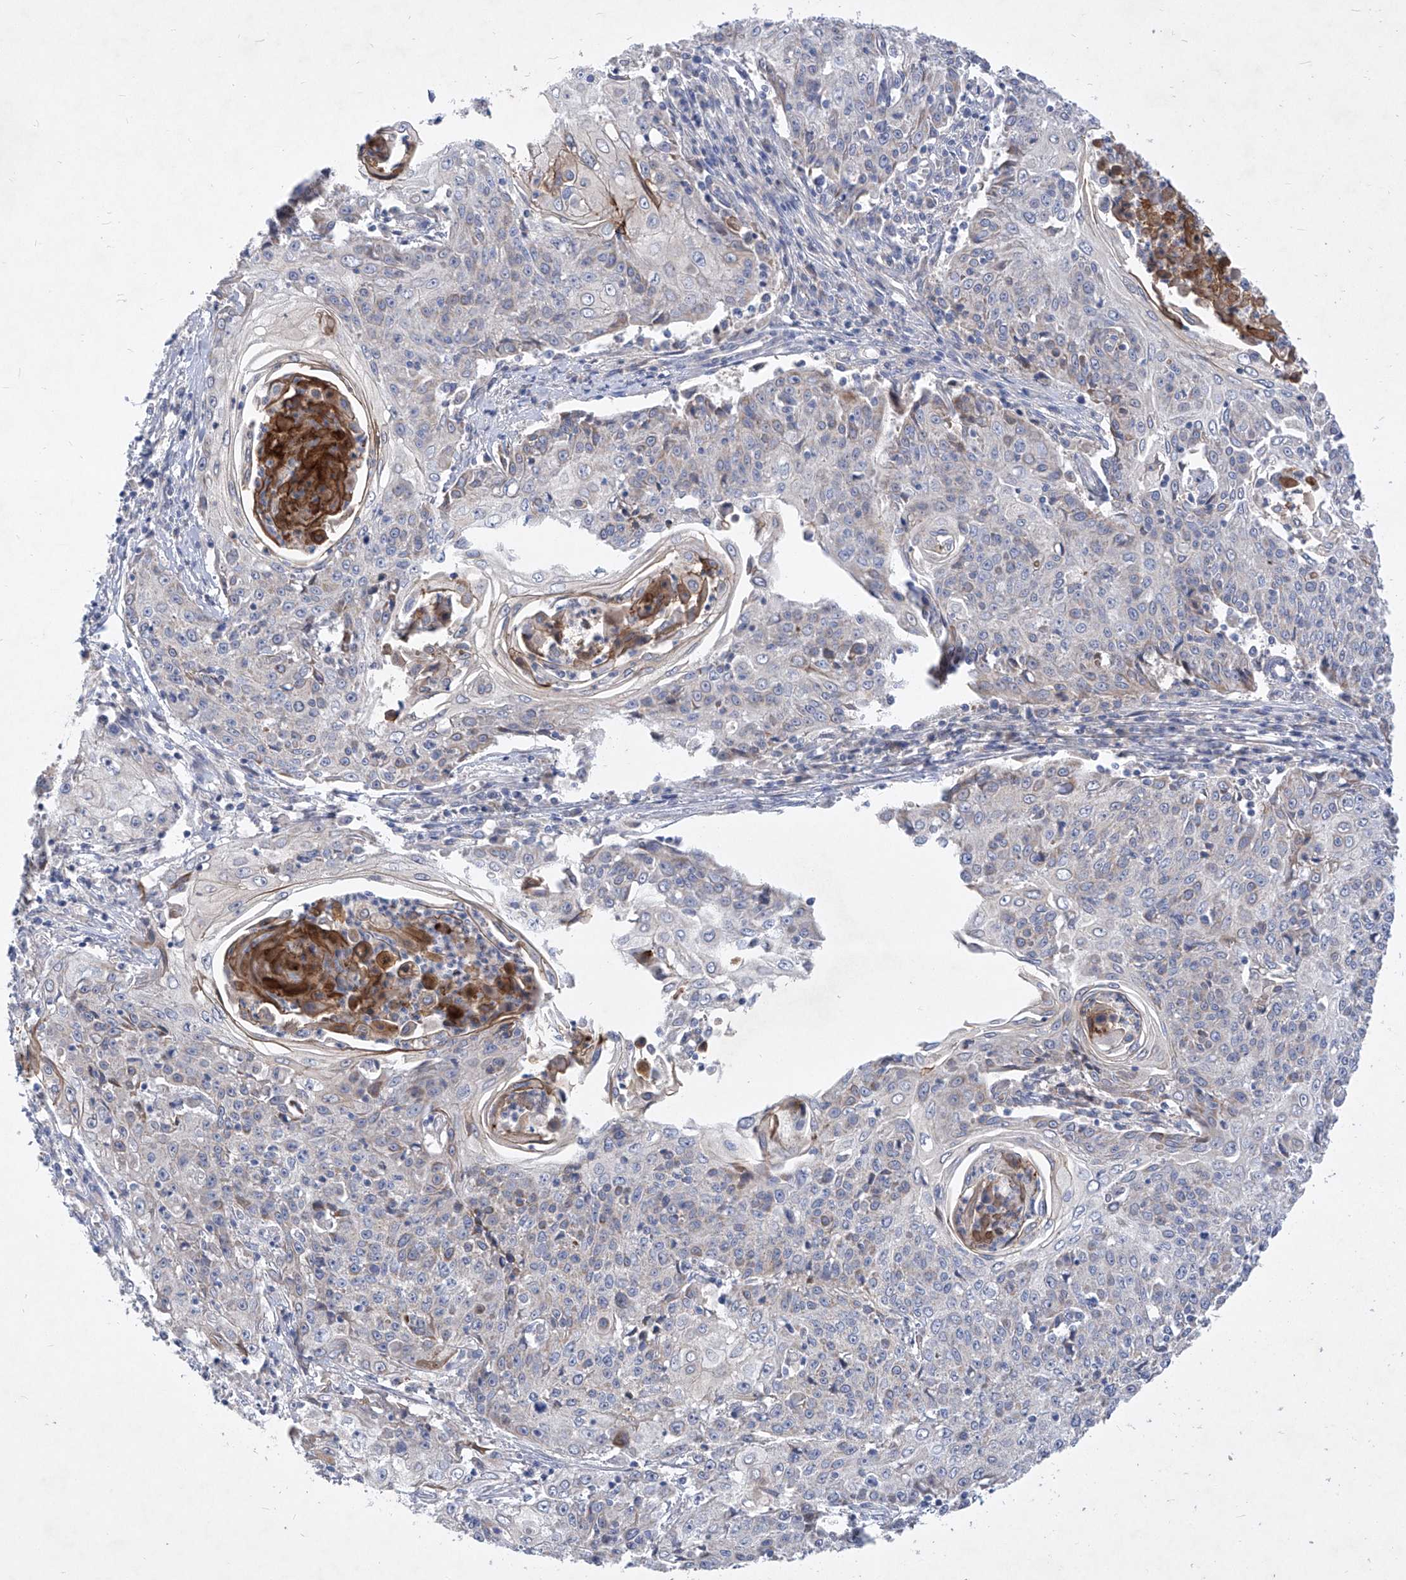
{"staining": {"intensity": "negative", "quantity": "none", "location": "none"}, "tissue": "cervical cancer", "cell_type": "Tumor cells", "image_type": "cancer", "snomed": [{"axis": "morphology", "description": "Squamous cell carcinoma, NOS"}, {"axis": "topography", "description": "Cervix"}], "caption": "The IHC histopathology image has no significant expression in tumor cells of squamous cell carcinoma (cervical) tissue. (DAB IHC, high magnification).", "gene": "COQ3", "patient": {"sex": "female", "age": 48}}